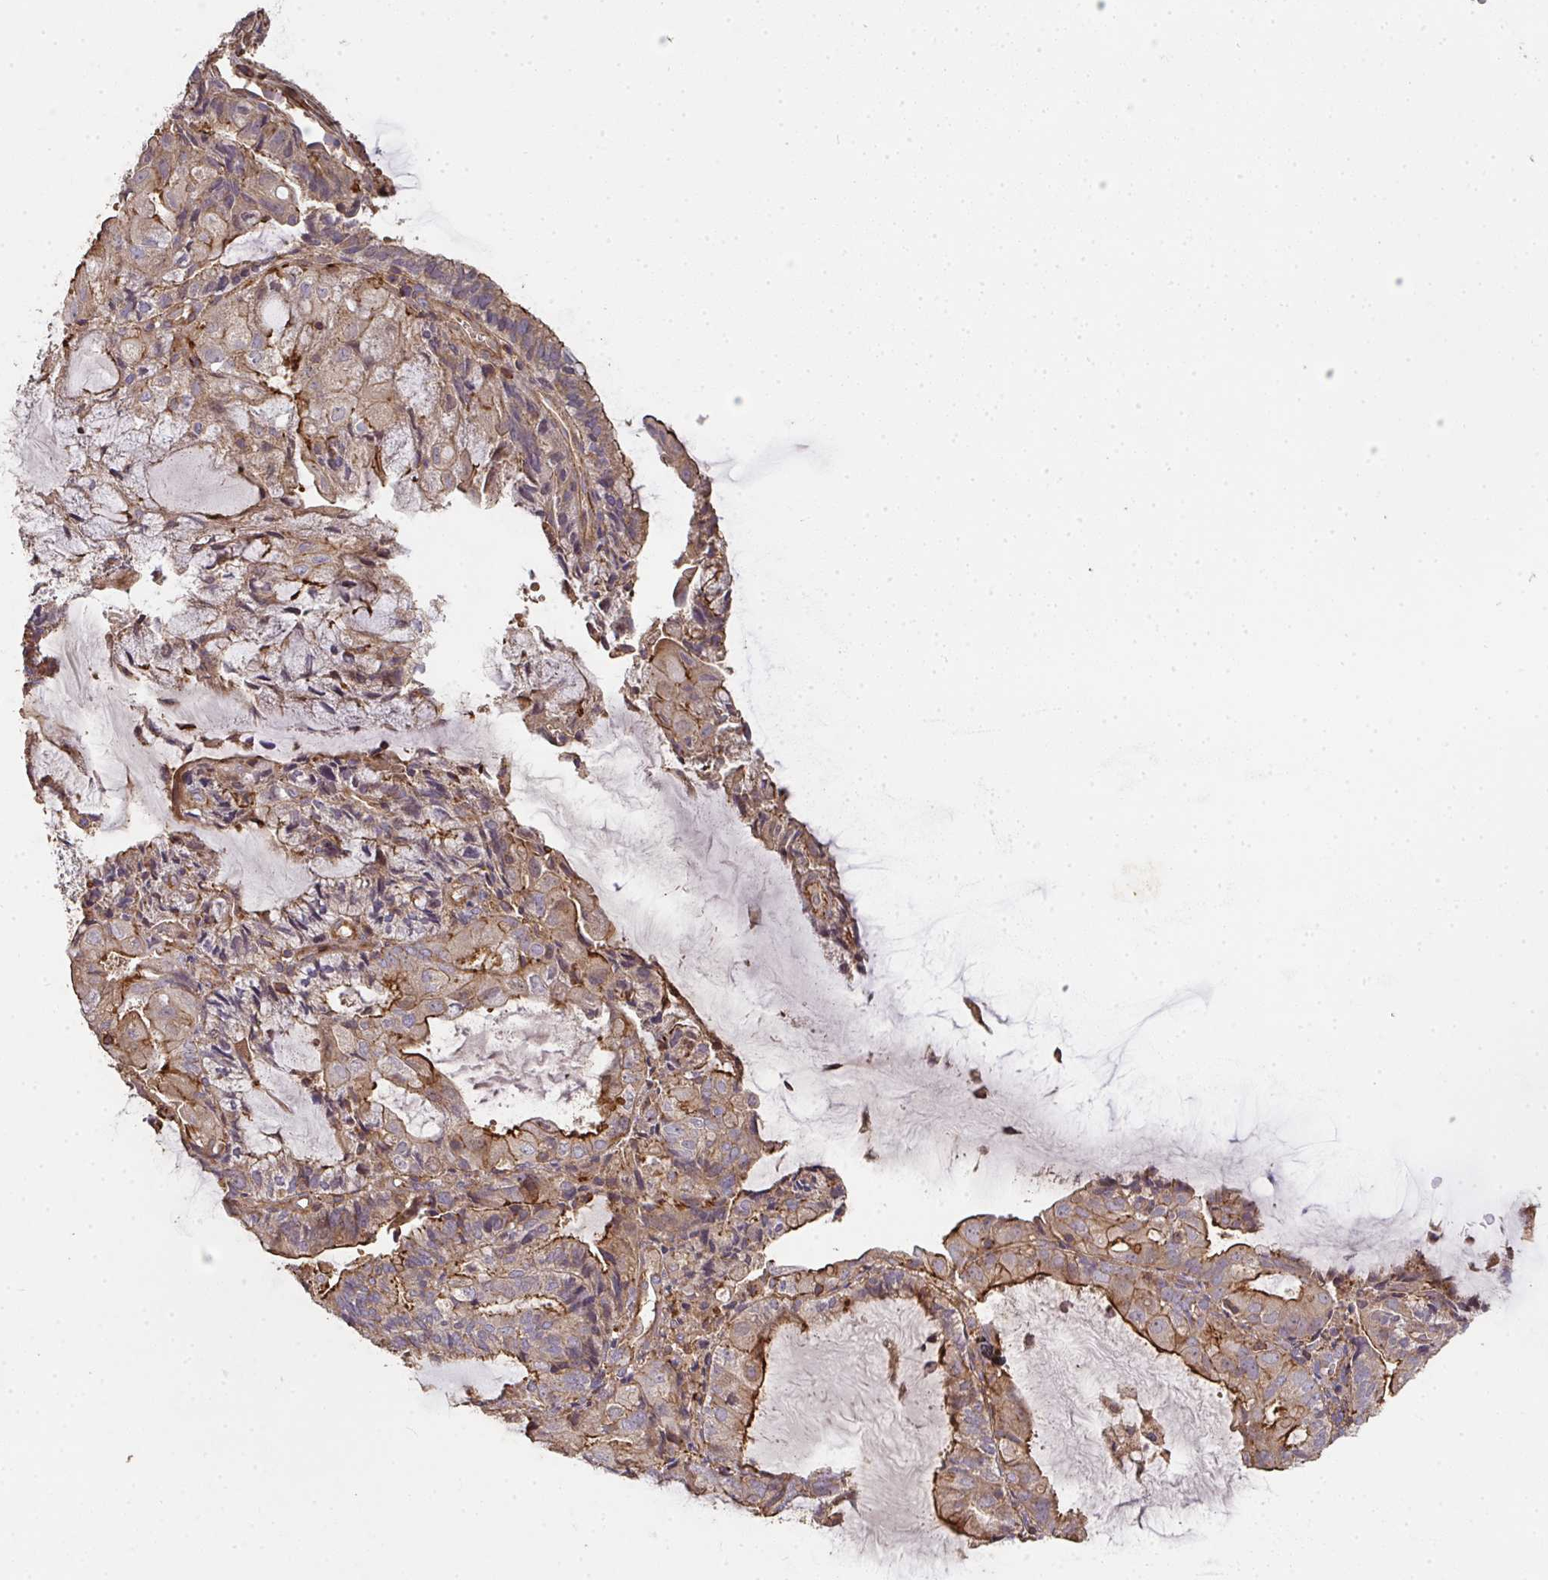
{"staining": {"intensity": "moderate", "quantity": ">75%", "location": "cytoplasmic/membranous"}, "tissue": "endometrial cancer", "cell_type": "Tumor cells", "image_type": "cancer", "snomed": [{"axis": "morphology", "description": "Adenocarcinoma, NOS"}, {"axis": "topography", "description": "Endometrium"}], "caption": "This is an image of immunohistochemistry (IHC) staining of endometrial cancer, which shows moderate expression in the cytoplasmic/membranous of tumor cells.", "gene": "TNMD", "patient": {"sex": "female", "age": 81}}